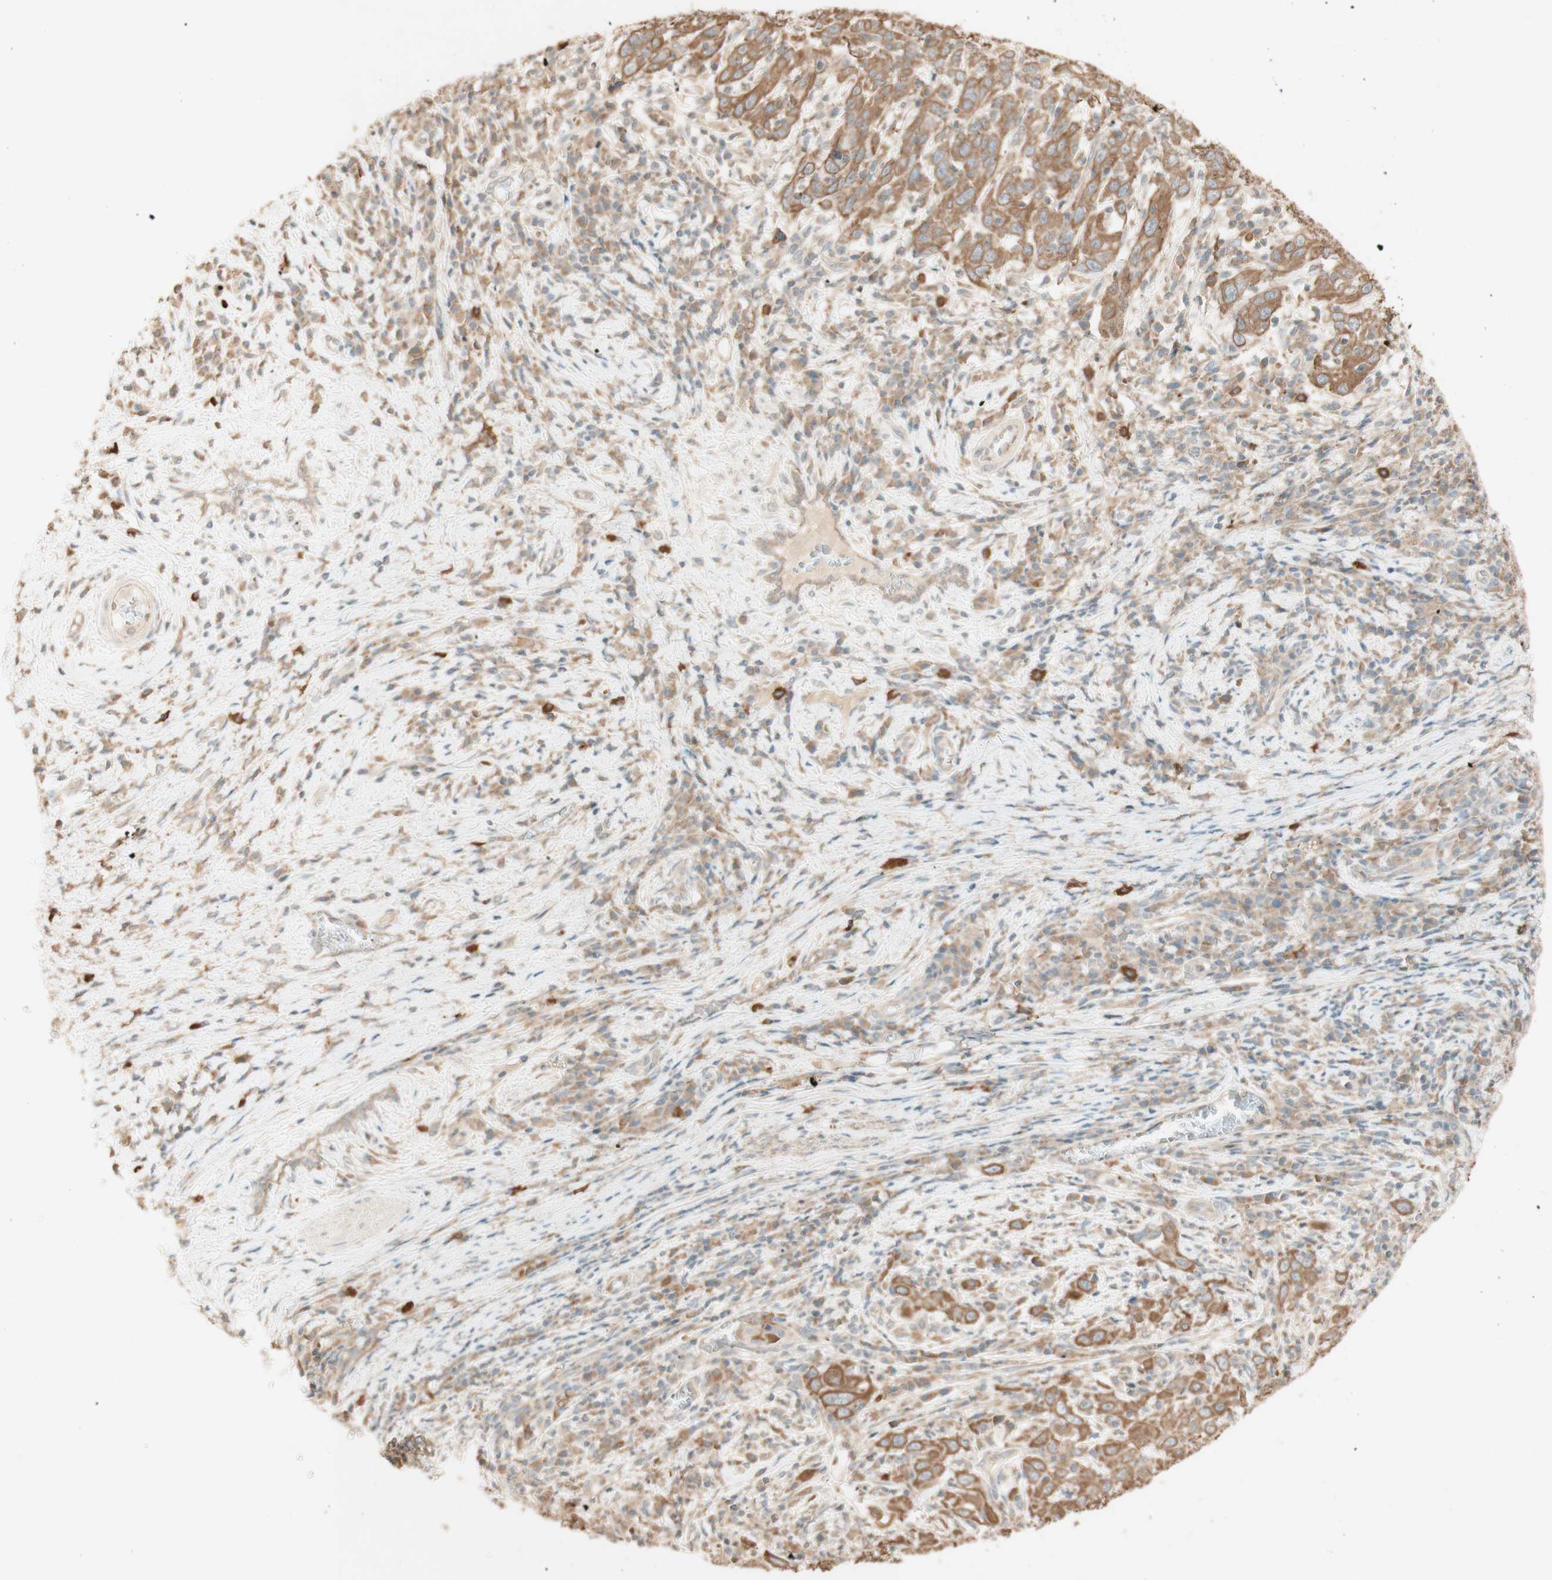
{"staining": {"intensity": "moderate", "quantity": ">75%", "location": "cytoplasmic/membranous"}, "tissue": "cervical cancer", "cell_type": "Tumor cells", "image_type": "cancer", "snomed": [{"axis": "morphology", "description": "Squamous cell carcinoma, NOS"}, {"axis": "topography", "description": "Cervix"}], "caption": "Protein expression by immunohistochemistry demonstrates moderate cytoplasmic/membranous staining in about >75% of tumor cells in cervical cancer (squamous cell carcinoma).", "gene": "CLCN2", "patient": {"sex": "female", "age": 46}}